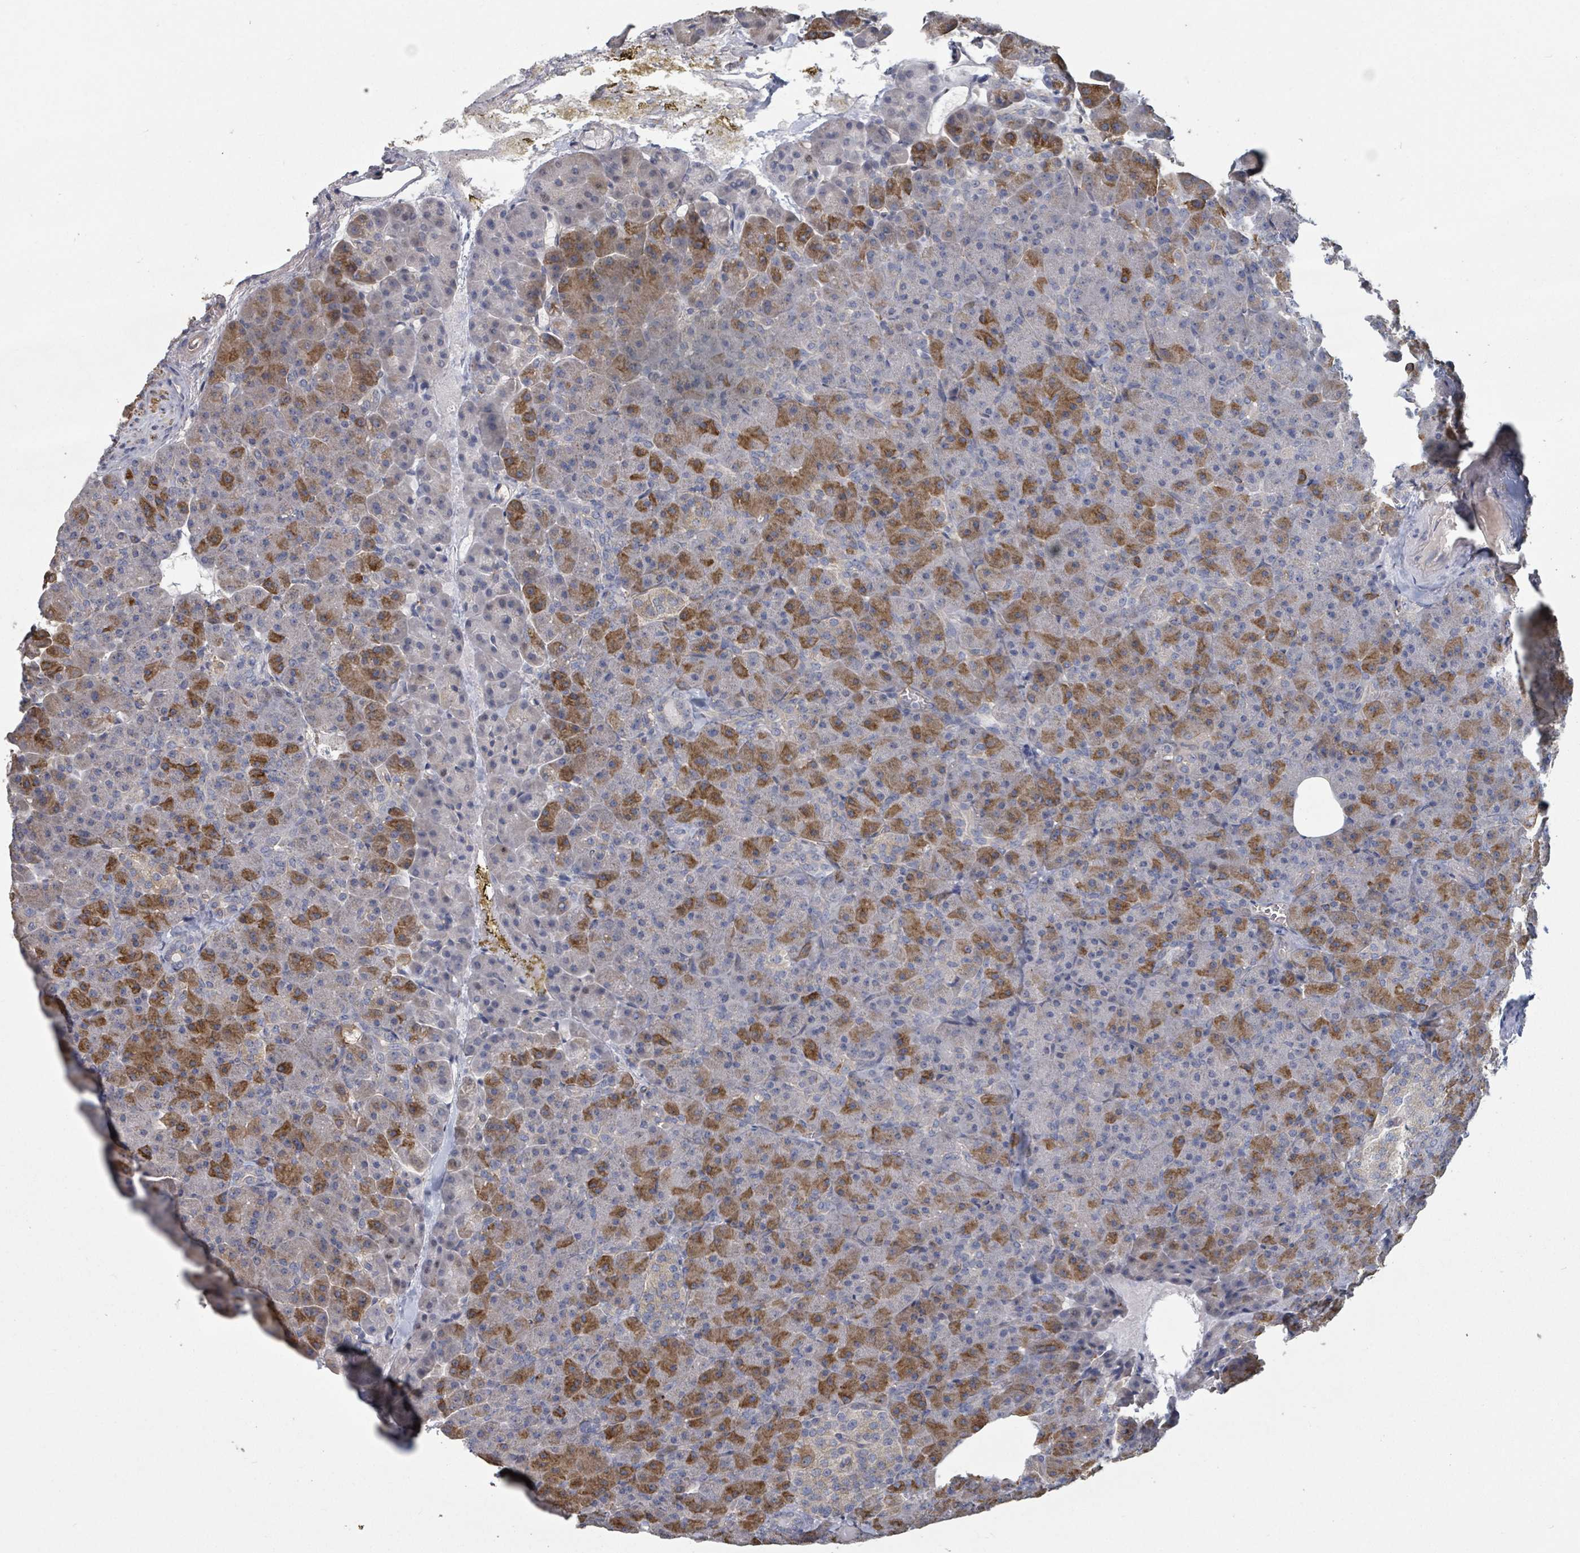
{"staining": {"intensity": "moderate", "quantity": "25%-75%", "location": "cytoplasmic/membranous"}, "tissue": "pancreas", "cell_type": "Exocrine glandular cells", "image_type": "normal", "snomed": [{"axis": "morphology", "description": "Normal tissue, NOS"}, {"axis": "topography", "description": "Pancreas"}], "caption": "Normal pancreas exhibits moderate cytoplasmic/membranous expression in about 25%-75% of exocrine glandular cells, visualized by immunohistochemistry.", "gene": "PLAUR", "patient": {"sex": "female", "age": 74}}